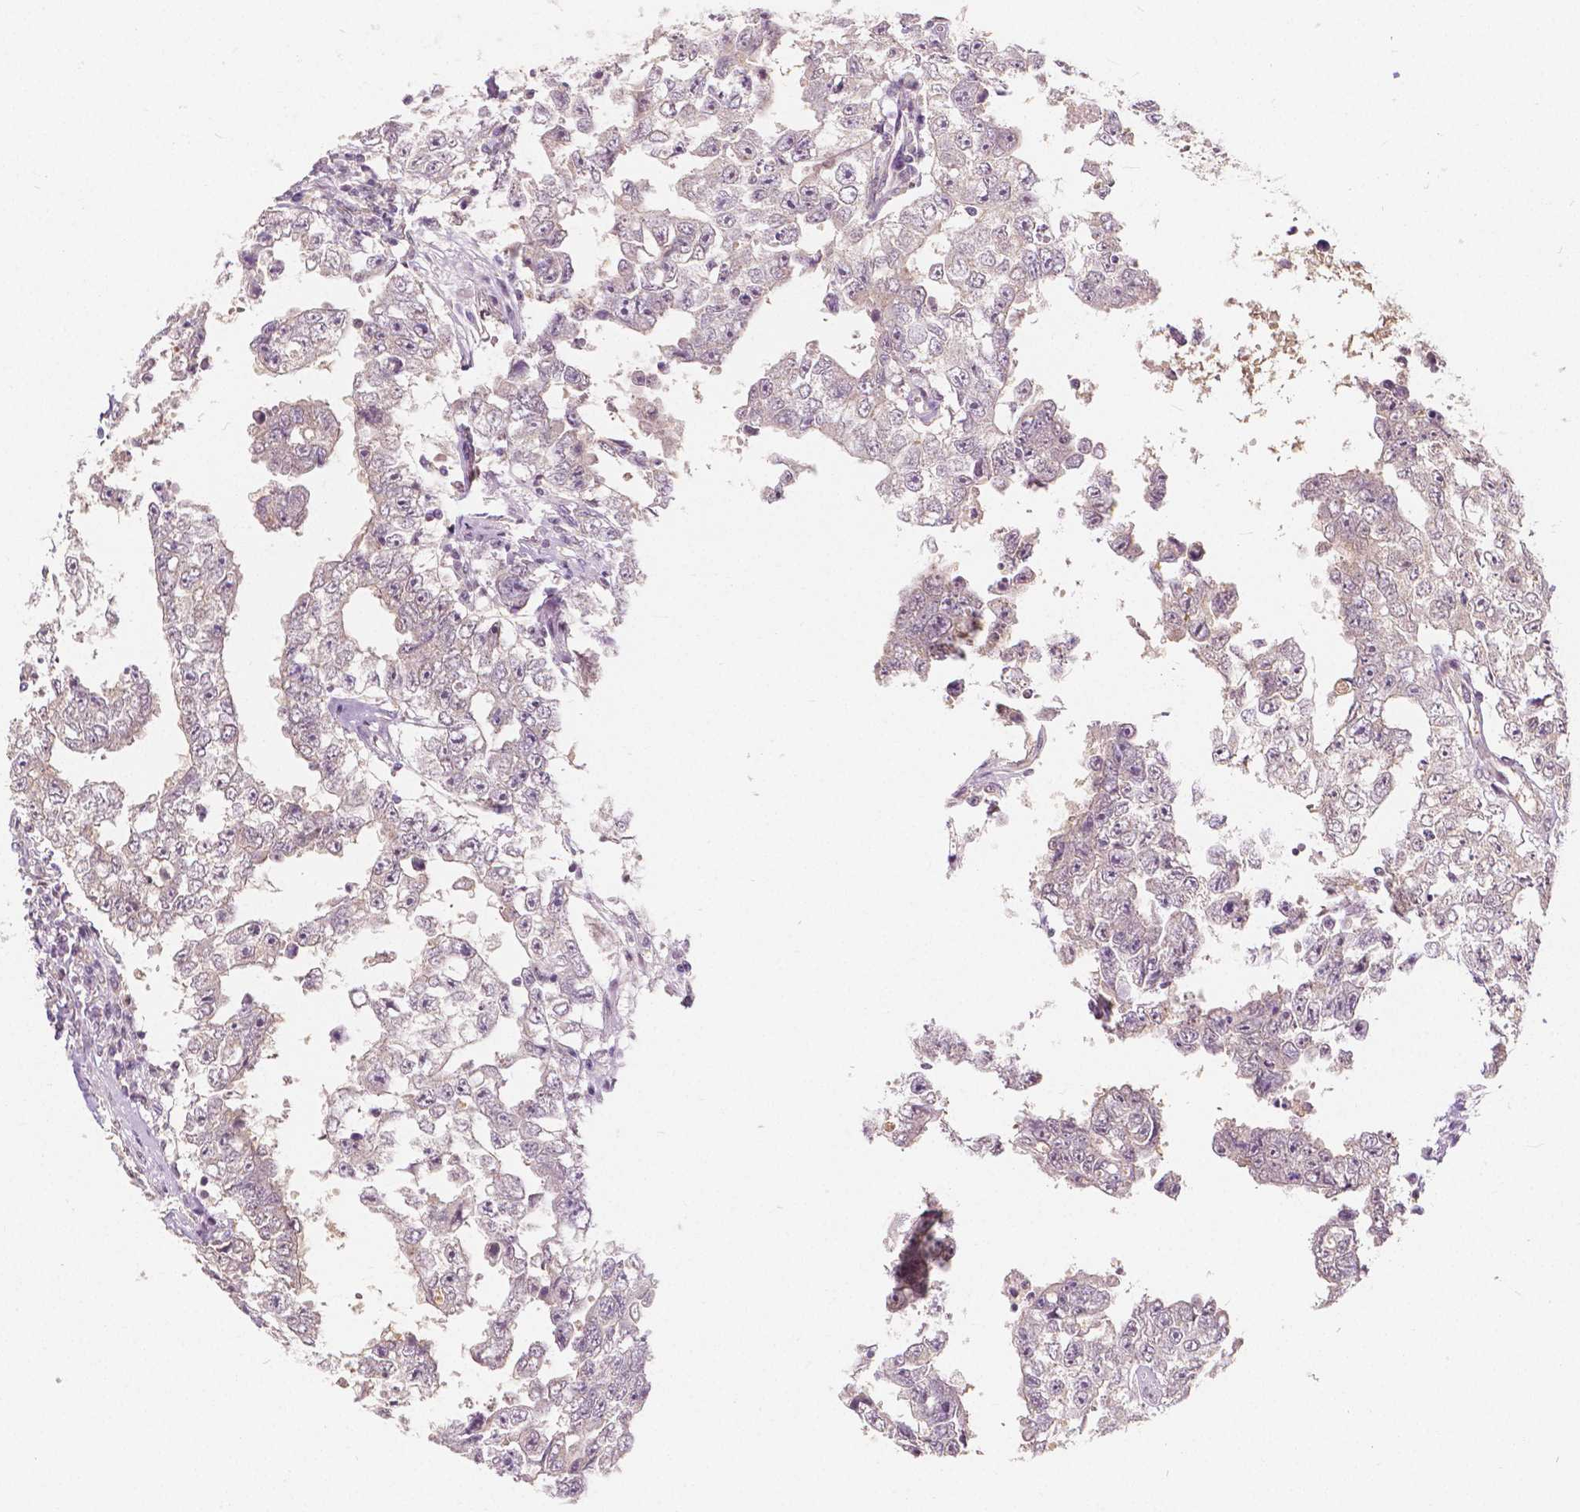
{"staining": {"intensity": "negative", "quantity": "none", "location": "none"}, "tissue": "testis cancer", "cell_type": "Tumor cells", "image_type": "cancer", "snomed": [{"axis": "morphology", "description": "Carcinoma, Embryonal, NOS"}, {"axis": "topography", "description": "Testis"}], "caption": "The photomicrograph demonstrates no staining of tumor cells in embryonal carcinoma (testis).", "gene": "NAPRT", "patient": {"sex": "male", "age": 36}}